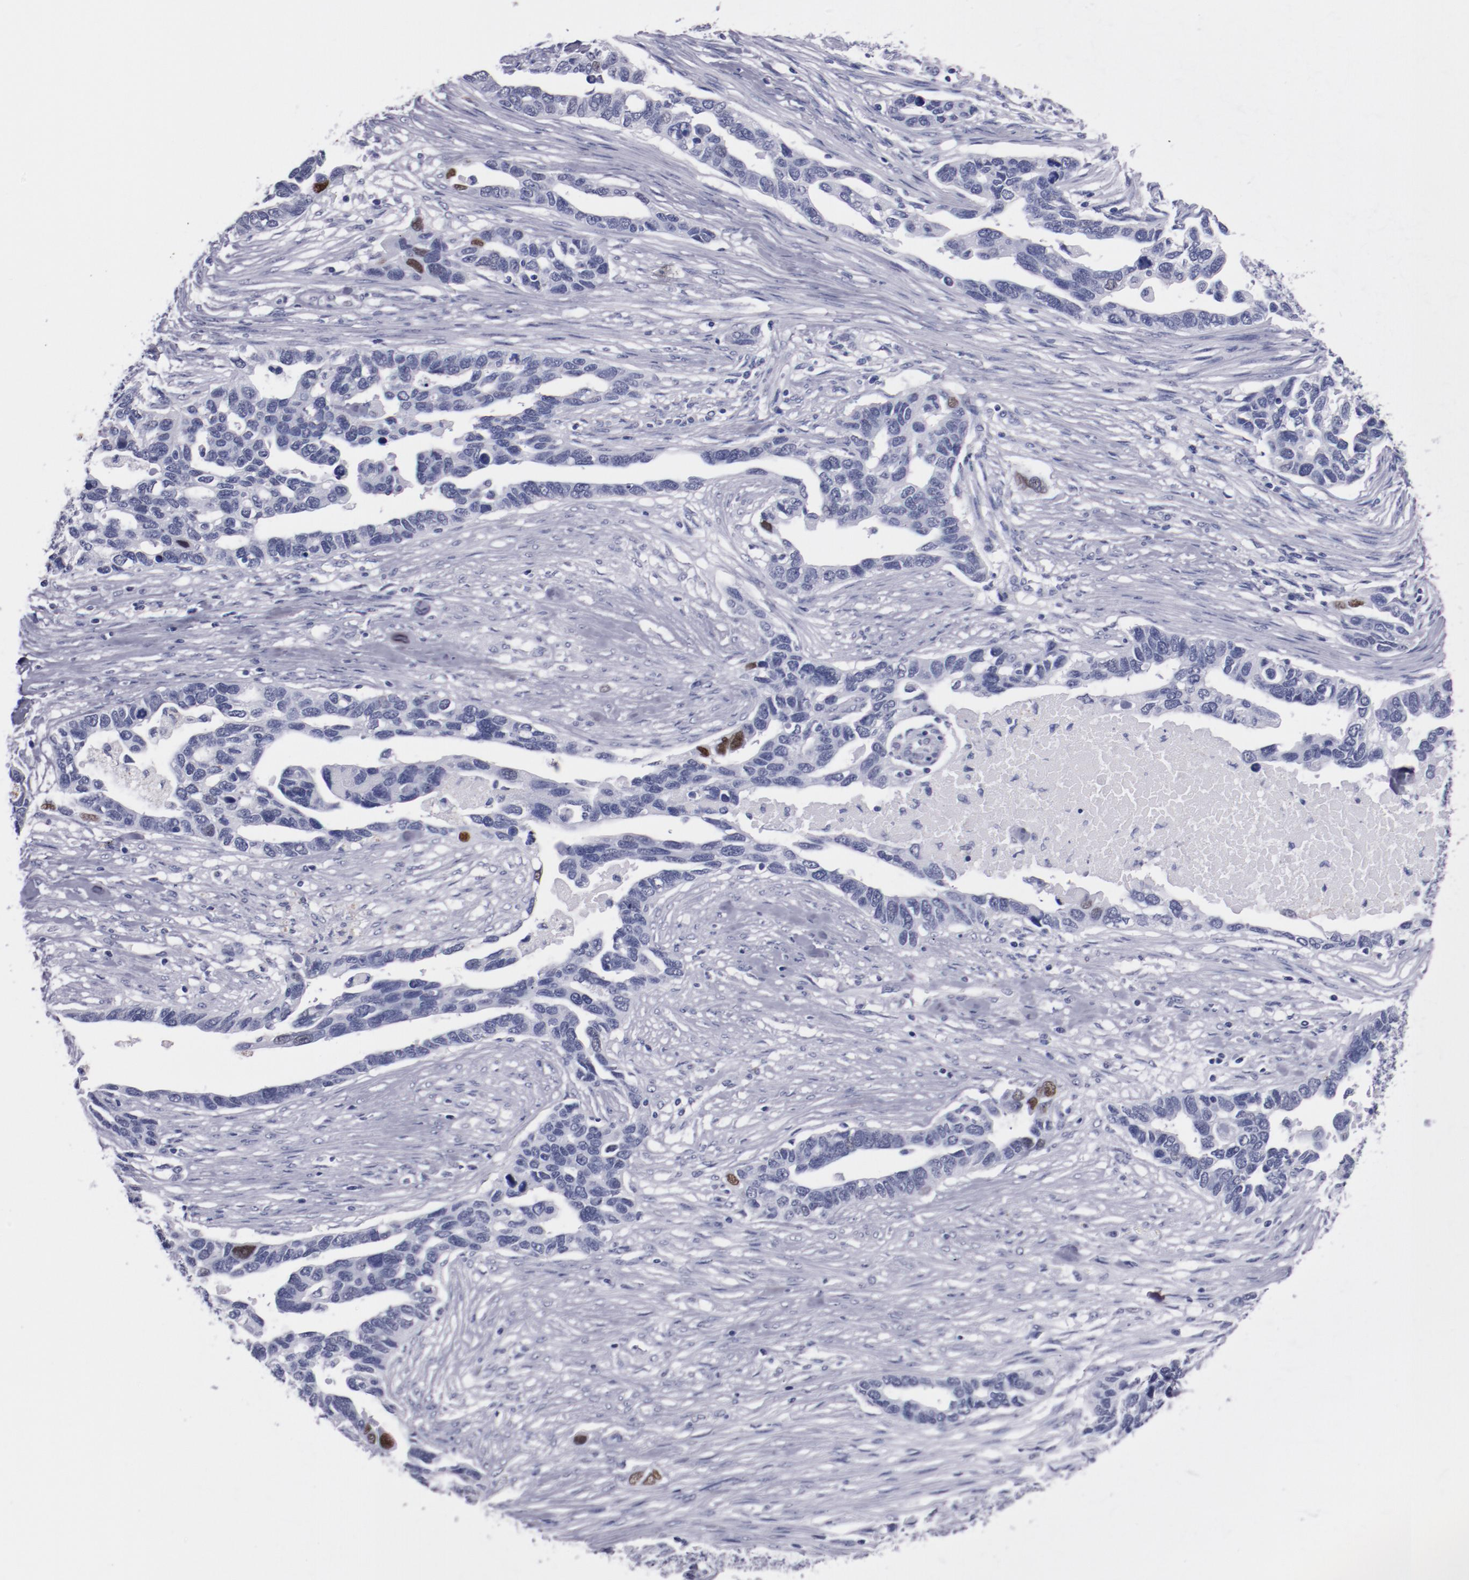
{"staining": {"intensity": "strong", "quantity": "<25%", "location": "nuclear"}, "tissue": "ovarian cancer", "cell_type": "Tumor cells", "image_type": "cancer", "snomed": [{"axis": "morphology", "description": "Cystadenocarcinoma, serous, NOS"}, {"axis": "topography", "description": "Ovary"}], "caption": "This is a photomicrograph of immunohistochemistry staining of serous cystadenocarcinoma (ovarian), which shows strong expression in the nuclear of tumor cells.", "gene": "HNF1B", "patient": {"sex": "female", "age": 54}}